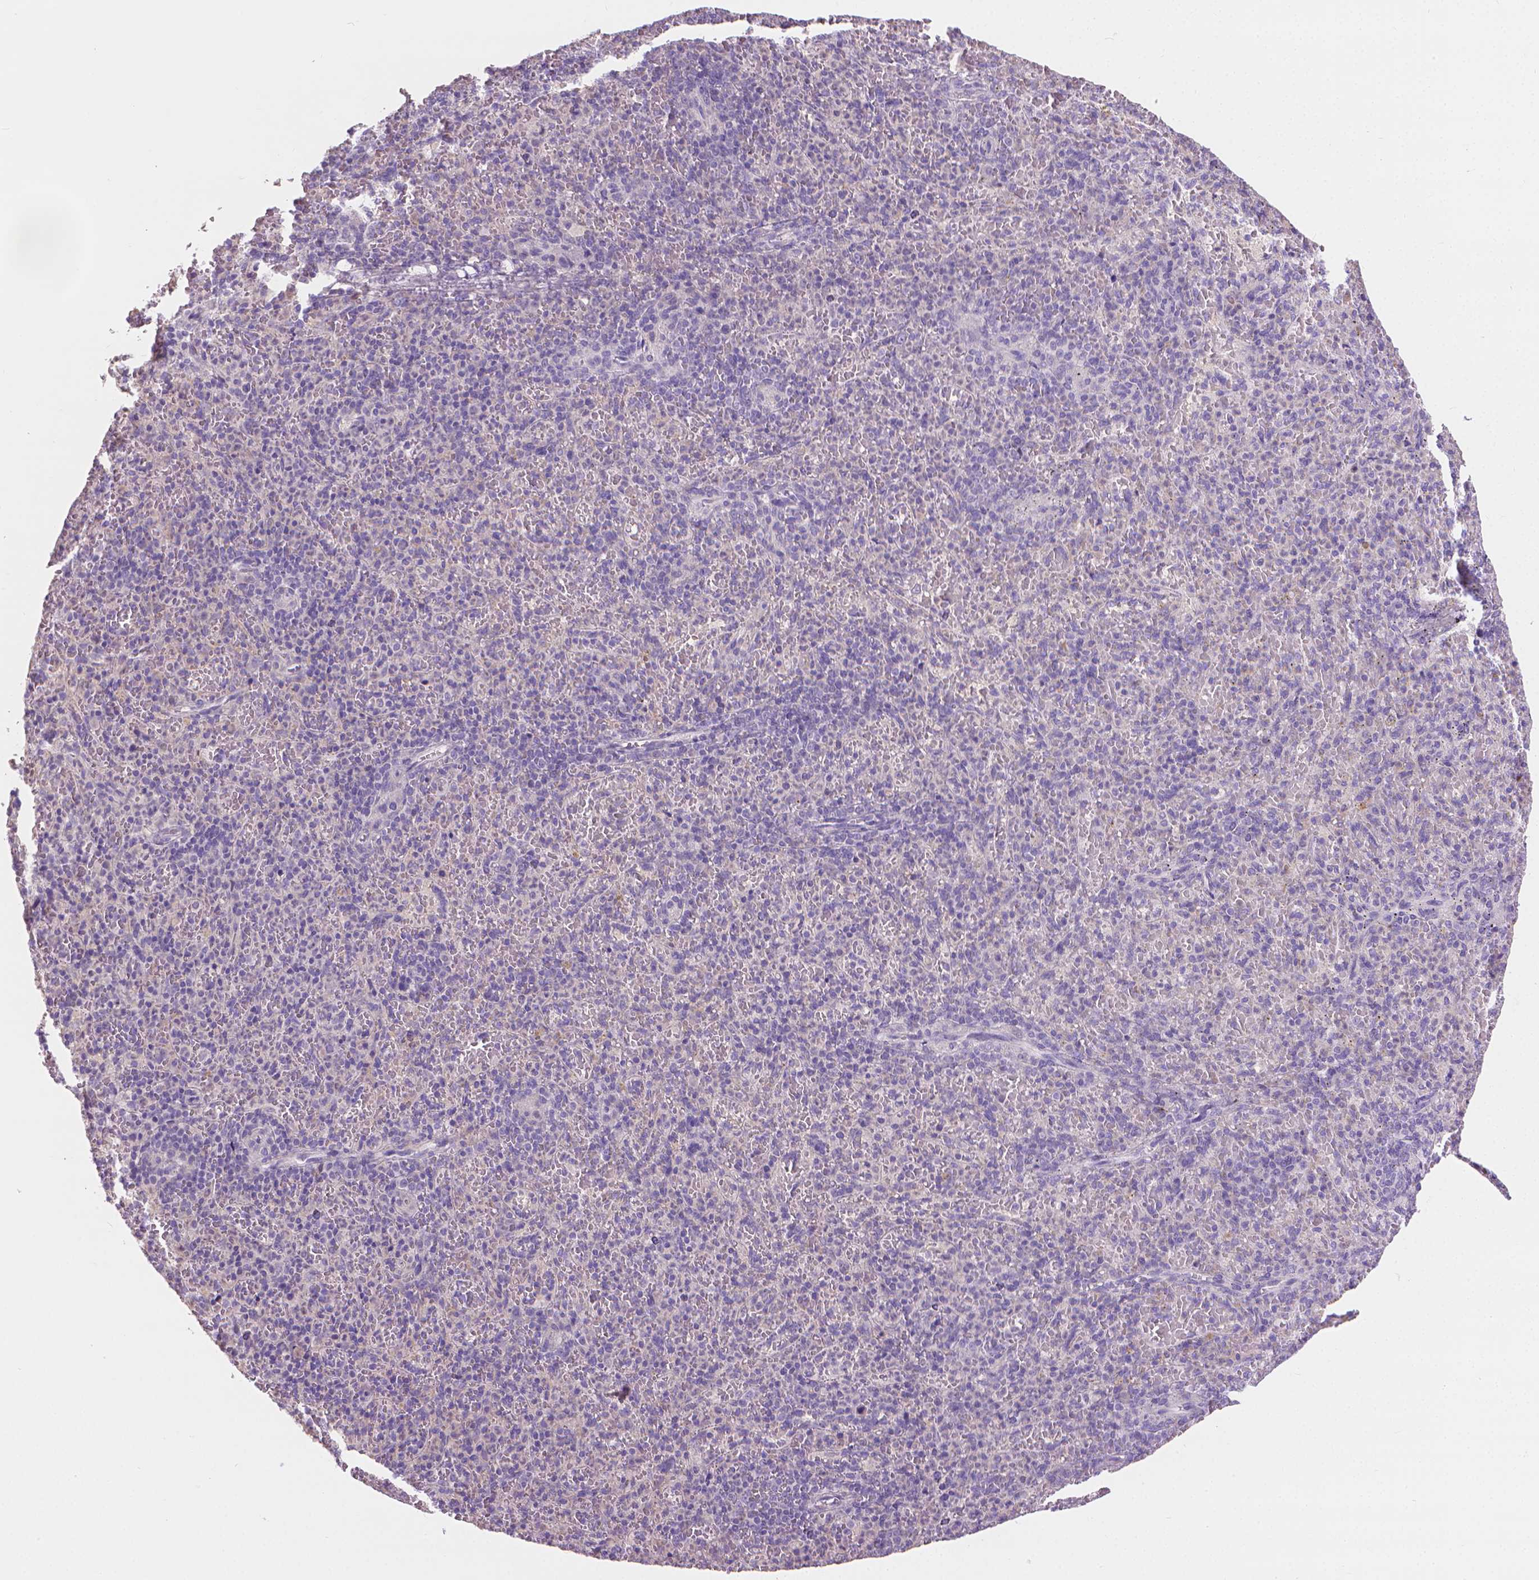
{"staining": {"intensity": "negative", "quantity": "none", "location": "none"}, "tissue": "spleen", "cell_type": "Cells in red pulp", "image_type": "normal", "snomed": [{"axis": "morphology", "description": "Normal tissue, NOS"}, {"axis": "topography", "description": "Spleen"}], "caption": "High power microscopy image of an IHC histopathology image of benign spleen, revealing no significant expression in cells in red pulp.", "gene": "CABCOCO1", "patient": {"sex": "female", "age": 74}}